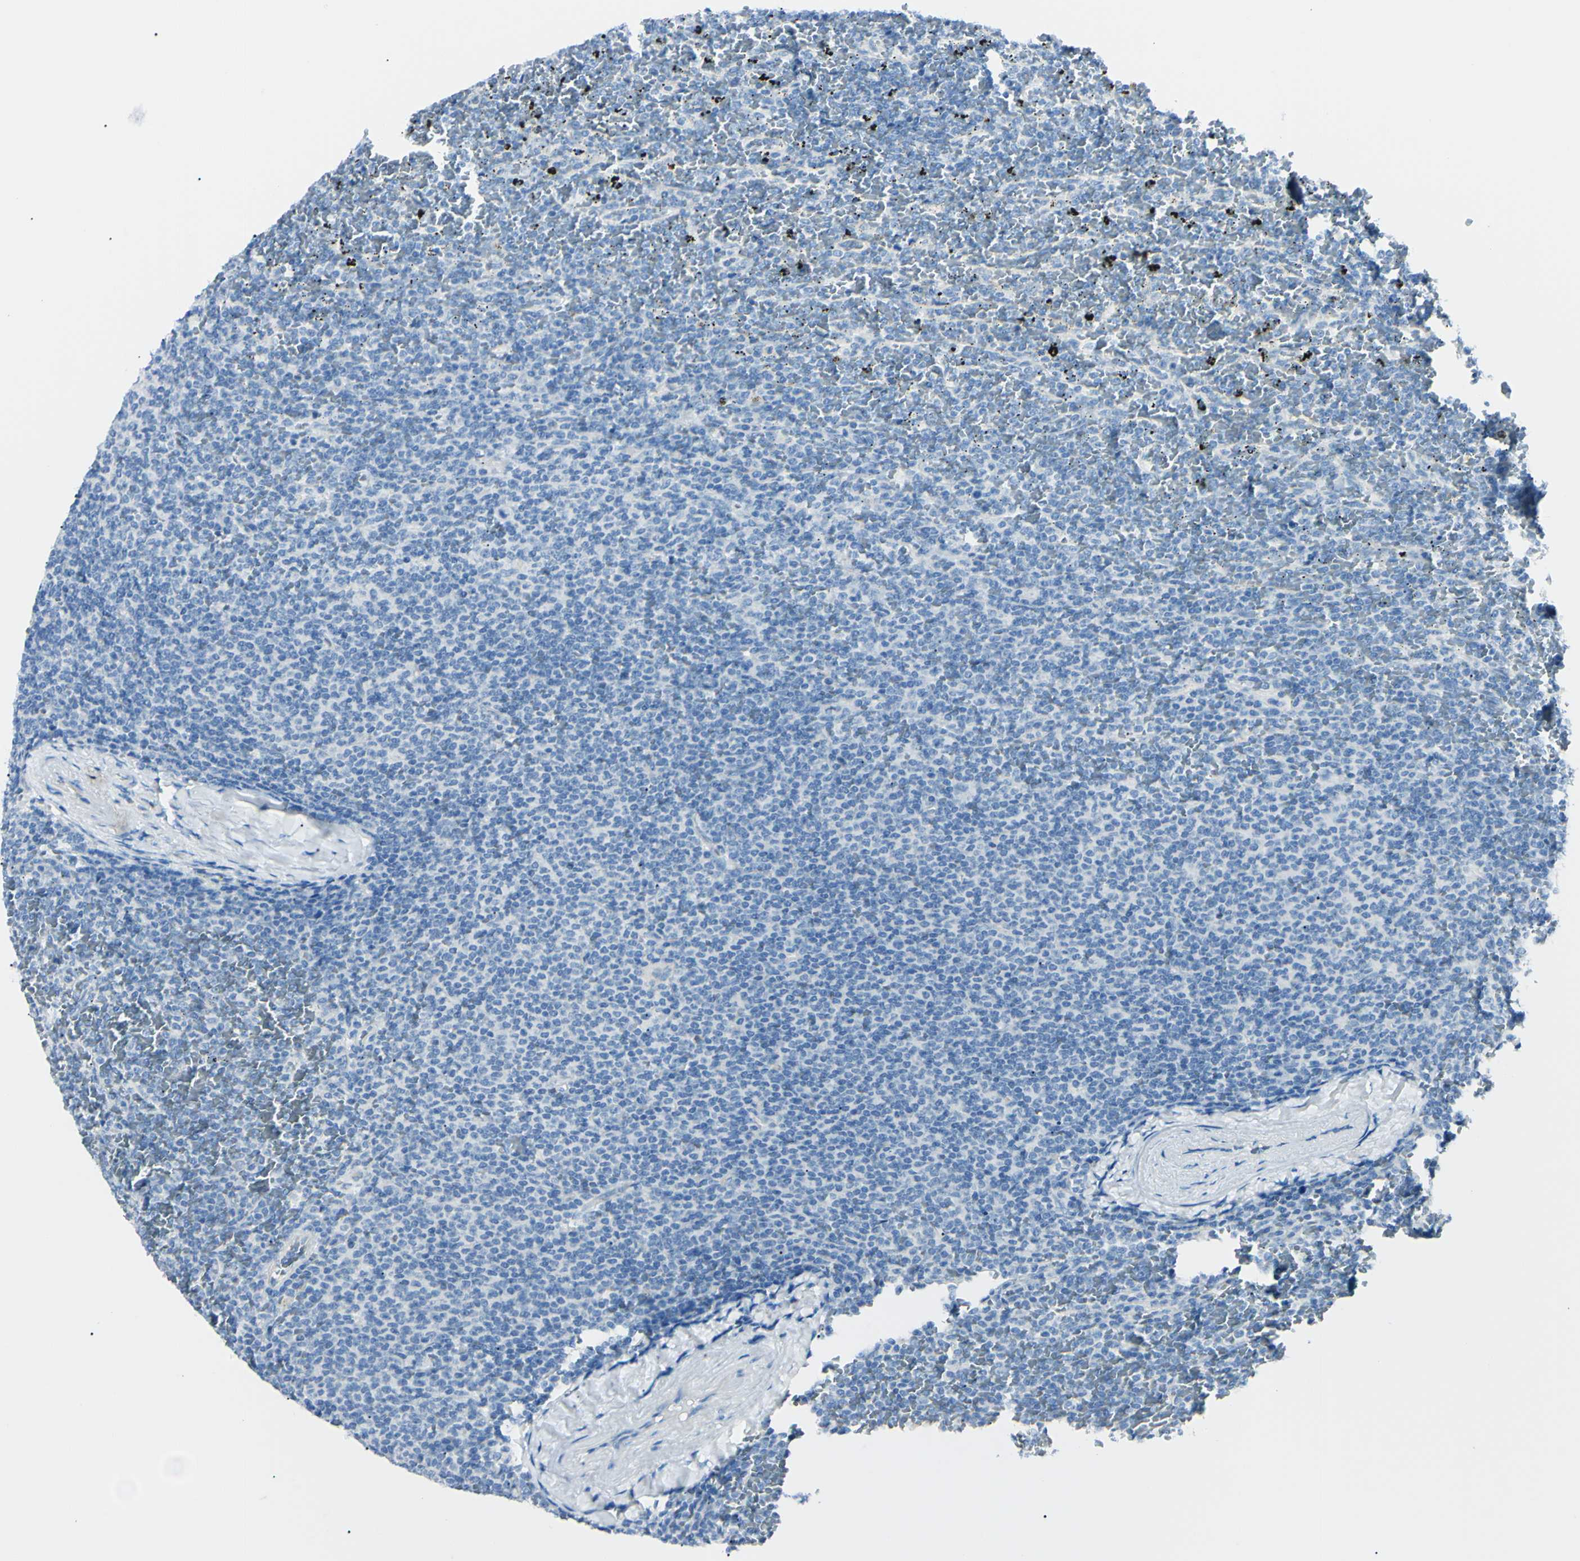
{"staining": {"intensity": "negative", "quantity": "none", "location": "none"}, "tissue": "lymphoma", "cell_type": "Tumor cells", "image_type": "cancer", "snomed": [{"axis": "morphology", "description": "Malignant lymphoma, non-Hodgkin's type, Low grade"}, {"axis": "topography", "description": "Spleen"}], "caption": "A photomicrograph of low-grade malignant lymphoma, non-Hodgkin's type stained for a protein displays no brown staining in tumor cells.", "gene": "FOLH1", "patient": {"sex": "female", "age": 77}}